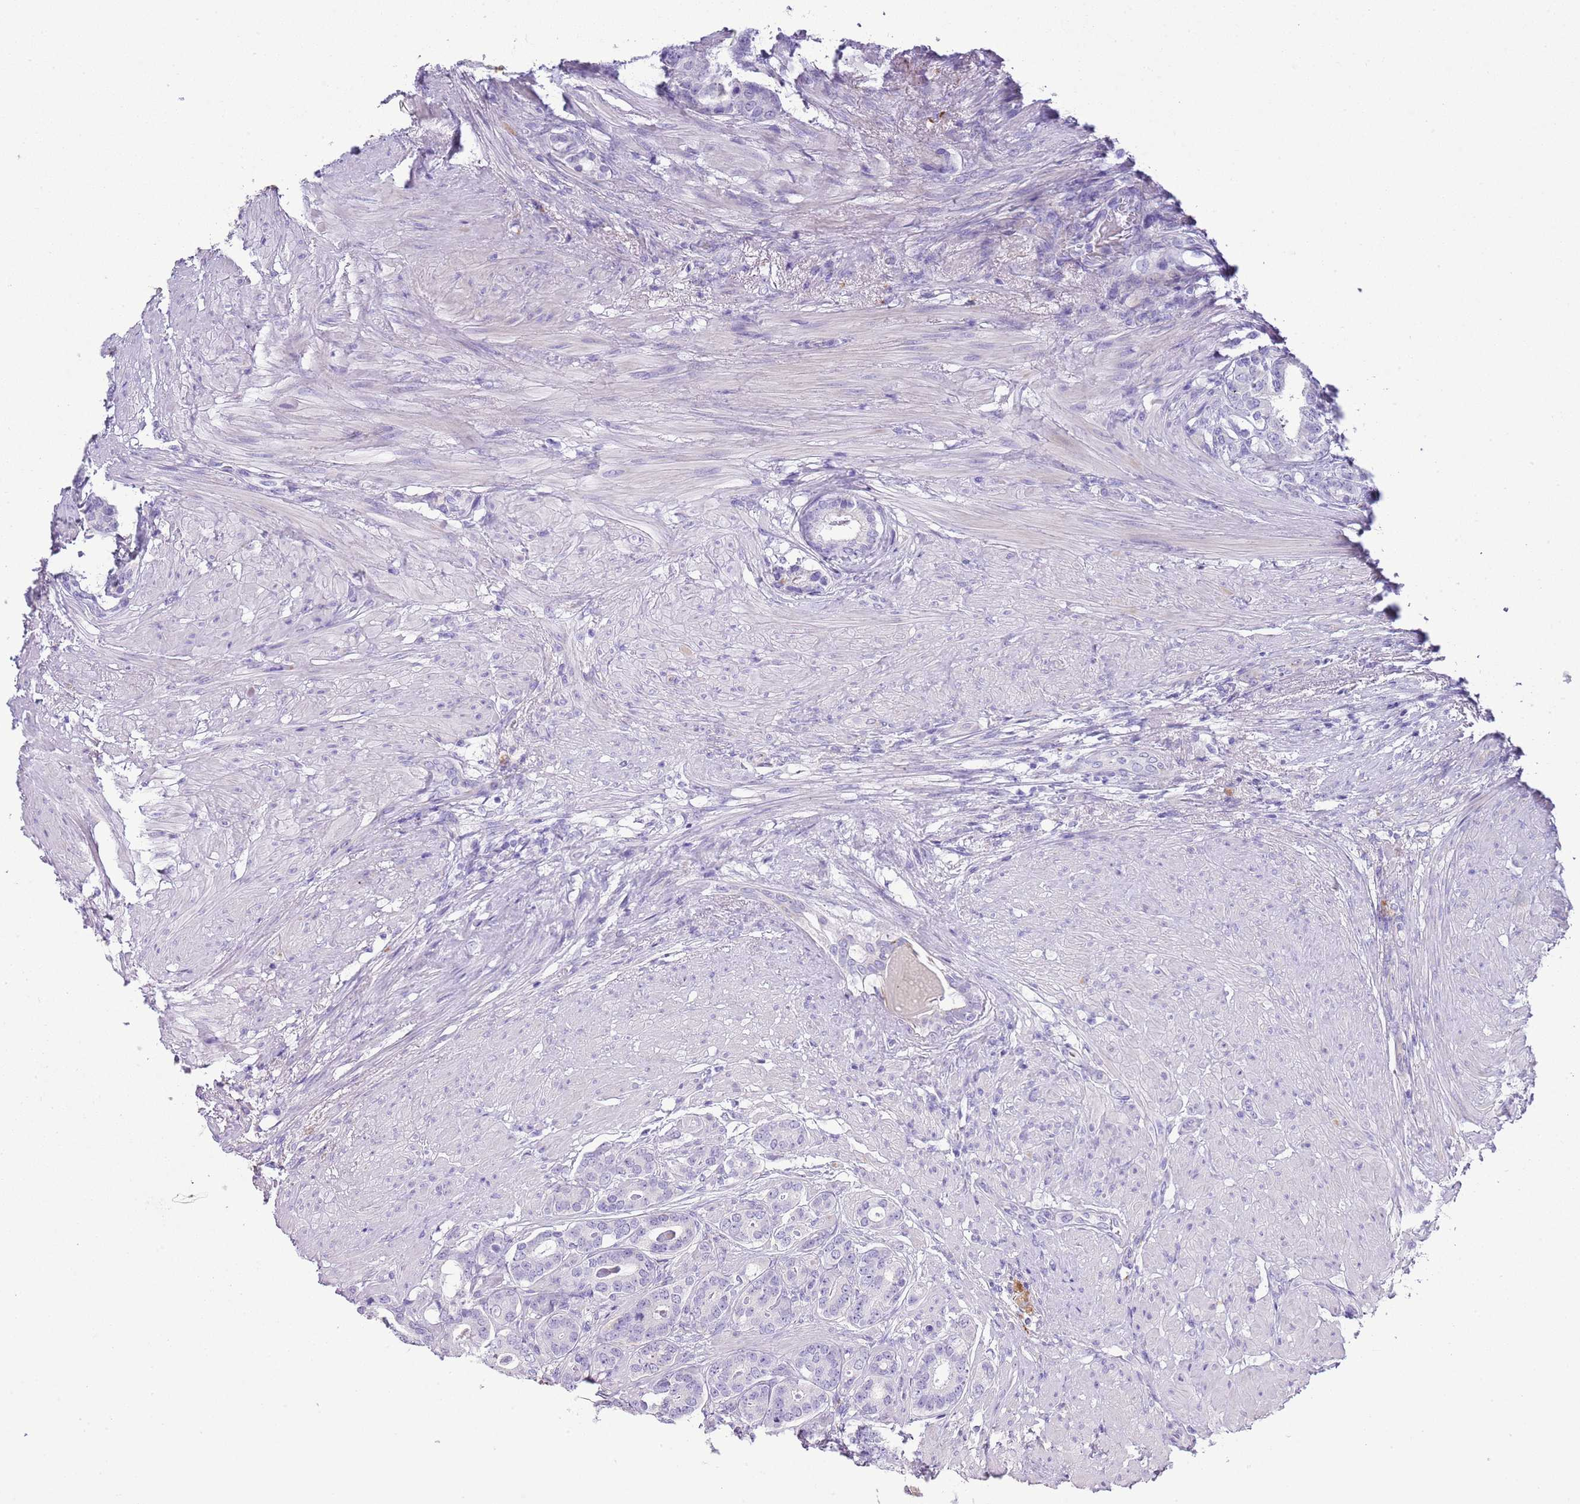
{"staining": {"intensity": "negative", "quantity": "none", "location": "none"}, "tissue": "prostate cancer", "cell_type": "Tumor cells", "image_type": "cancer", "snomed": [{"axis": "morphology", "description": "Adenocarcinoma, Low grade"}, {"axis": "topography", "description": "Prostate"}], "caption": "Immunohistochemical staining of low-grade adenocarcinoma (prostate) exhibits no significant positivity in tumor cells. (DAB immunohistochemistry (IHC) visualized using brightfield microscopy, high magnification).", "gene": "ABHD17C", "patient": {"sex": "male", "age": 71}}